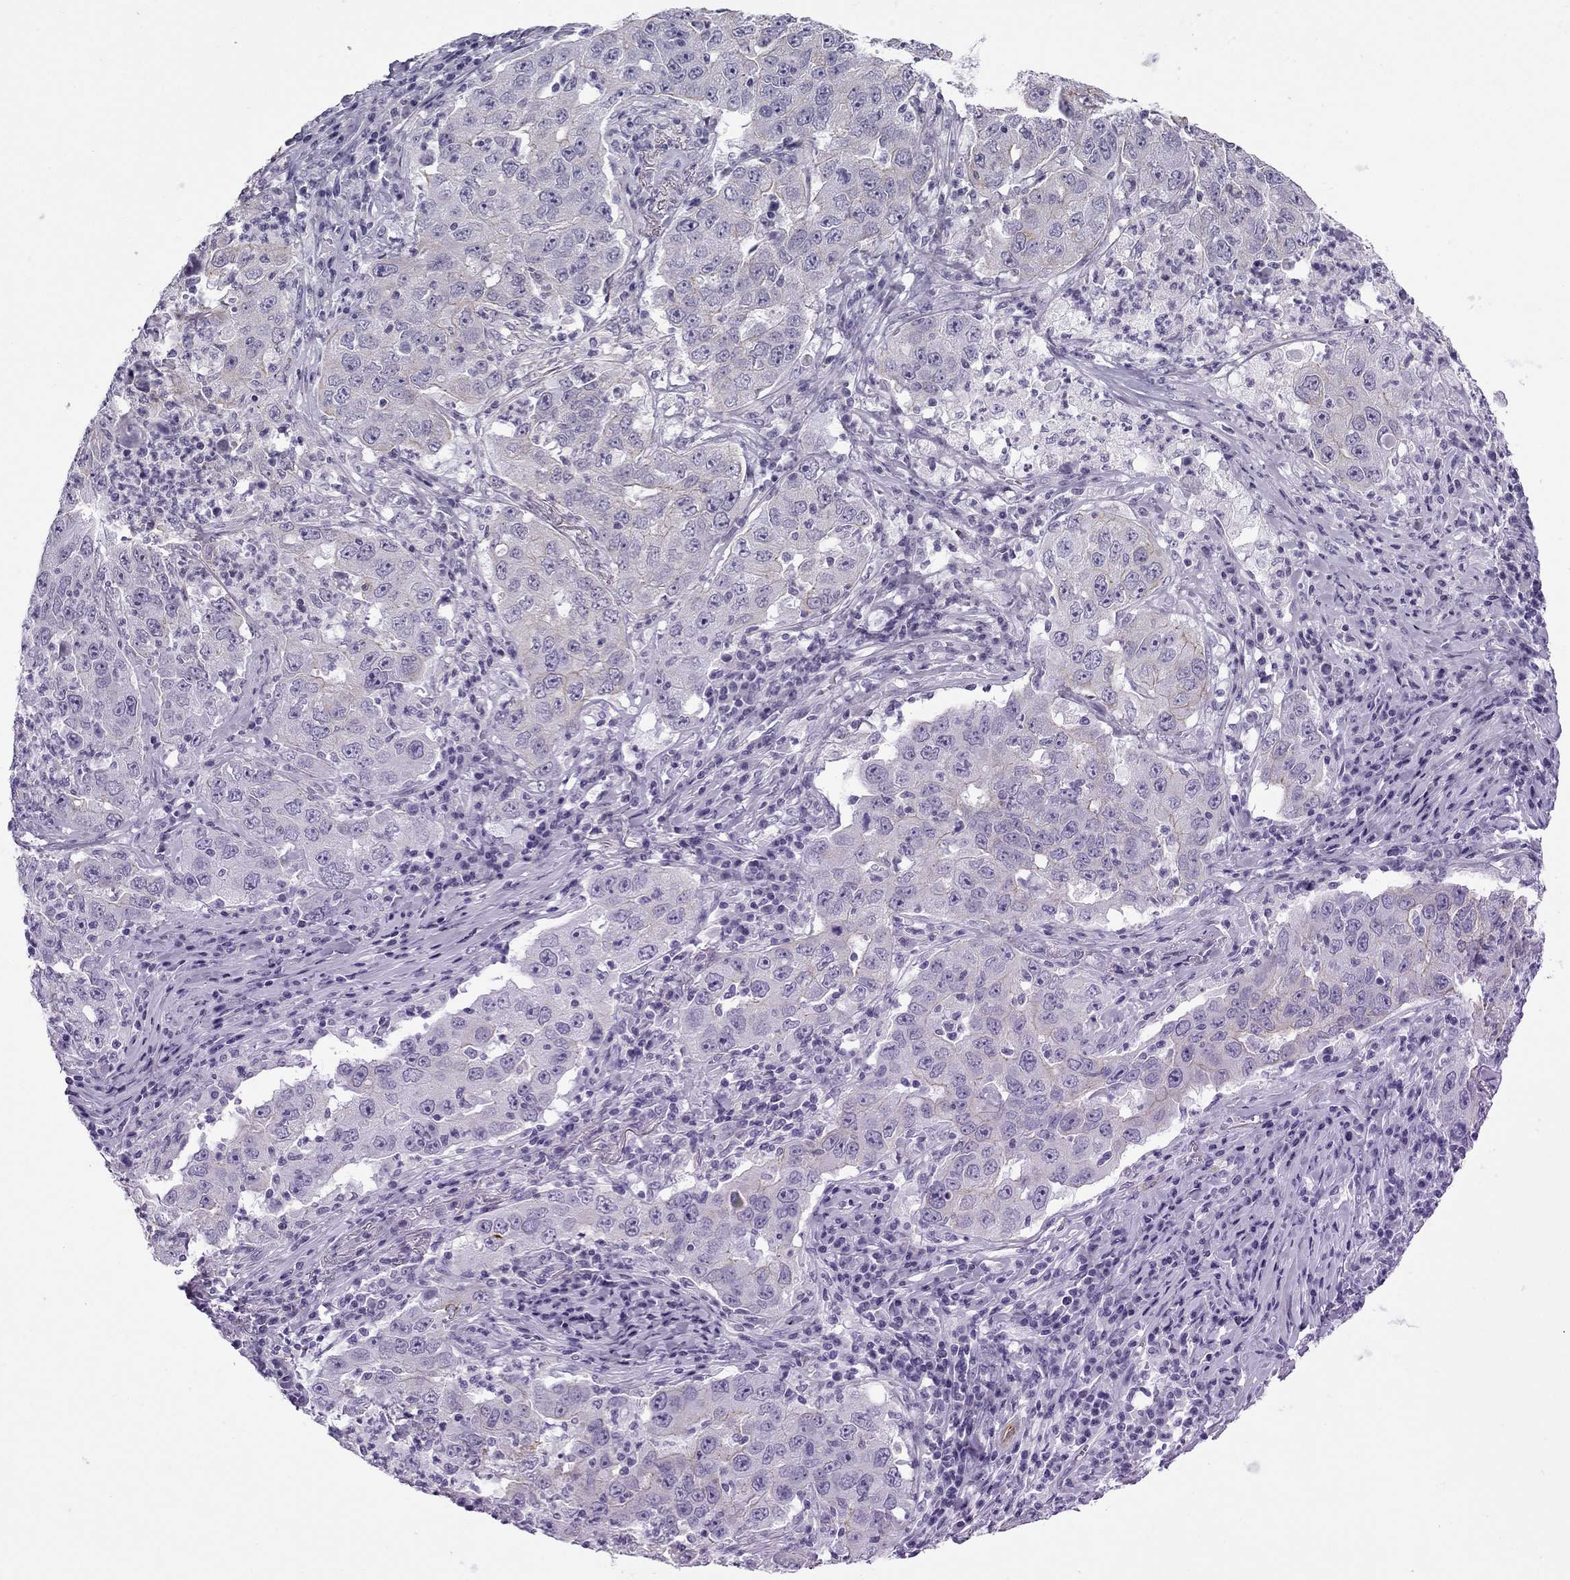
{"staining": {"intensity": "weak", "quantity": "<25%", "location": "cytoplasmic/membranous"}, "tissue": "lung cancer", "cell_type": "Tumor cells", "image_type": "cancer", "snomed": [{"axis": "morphology", "description": "Adenocarcinoma, NOS"}, {"axis": "topography", "description": "Lung"}], "caption": "Lung adenocarcinoma stained for a protein using IHC demonstrates no positivity tumor cells.", "gene": "GJA8", "patient": {"sex": "male", "age": 73}}